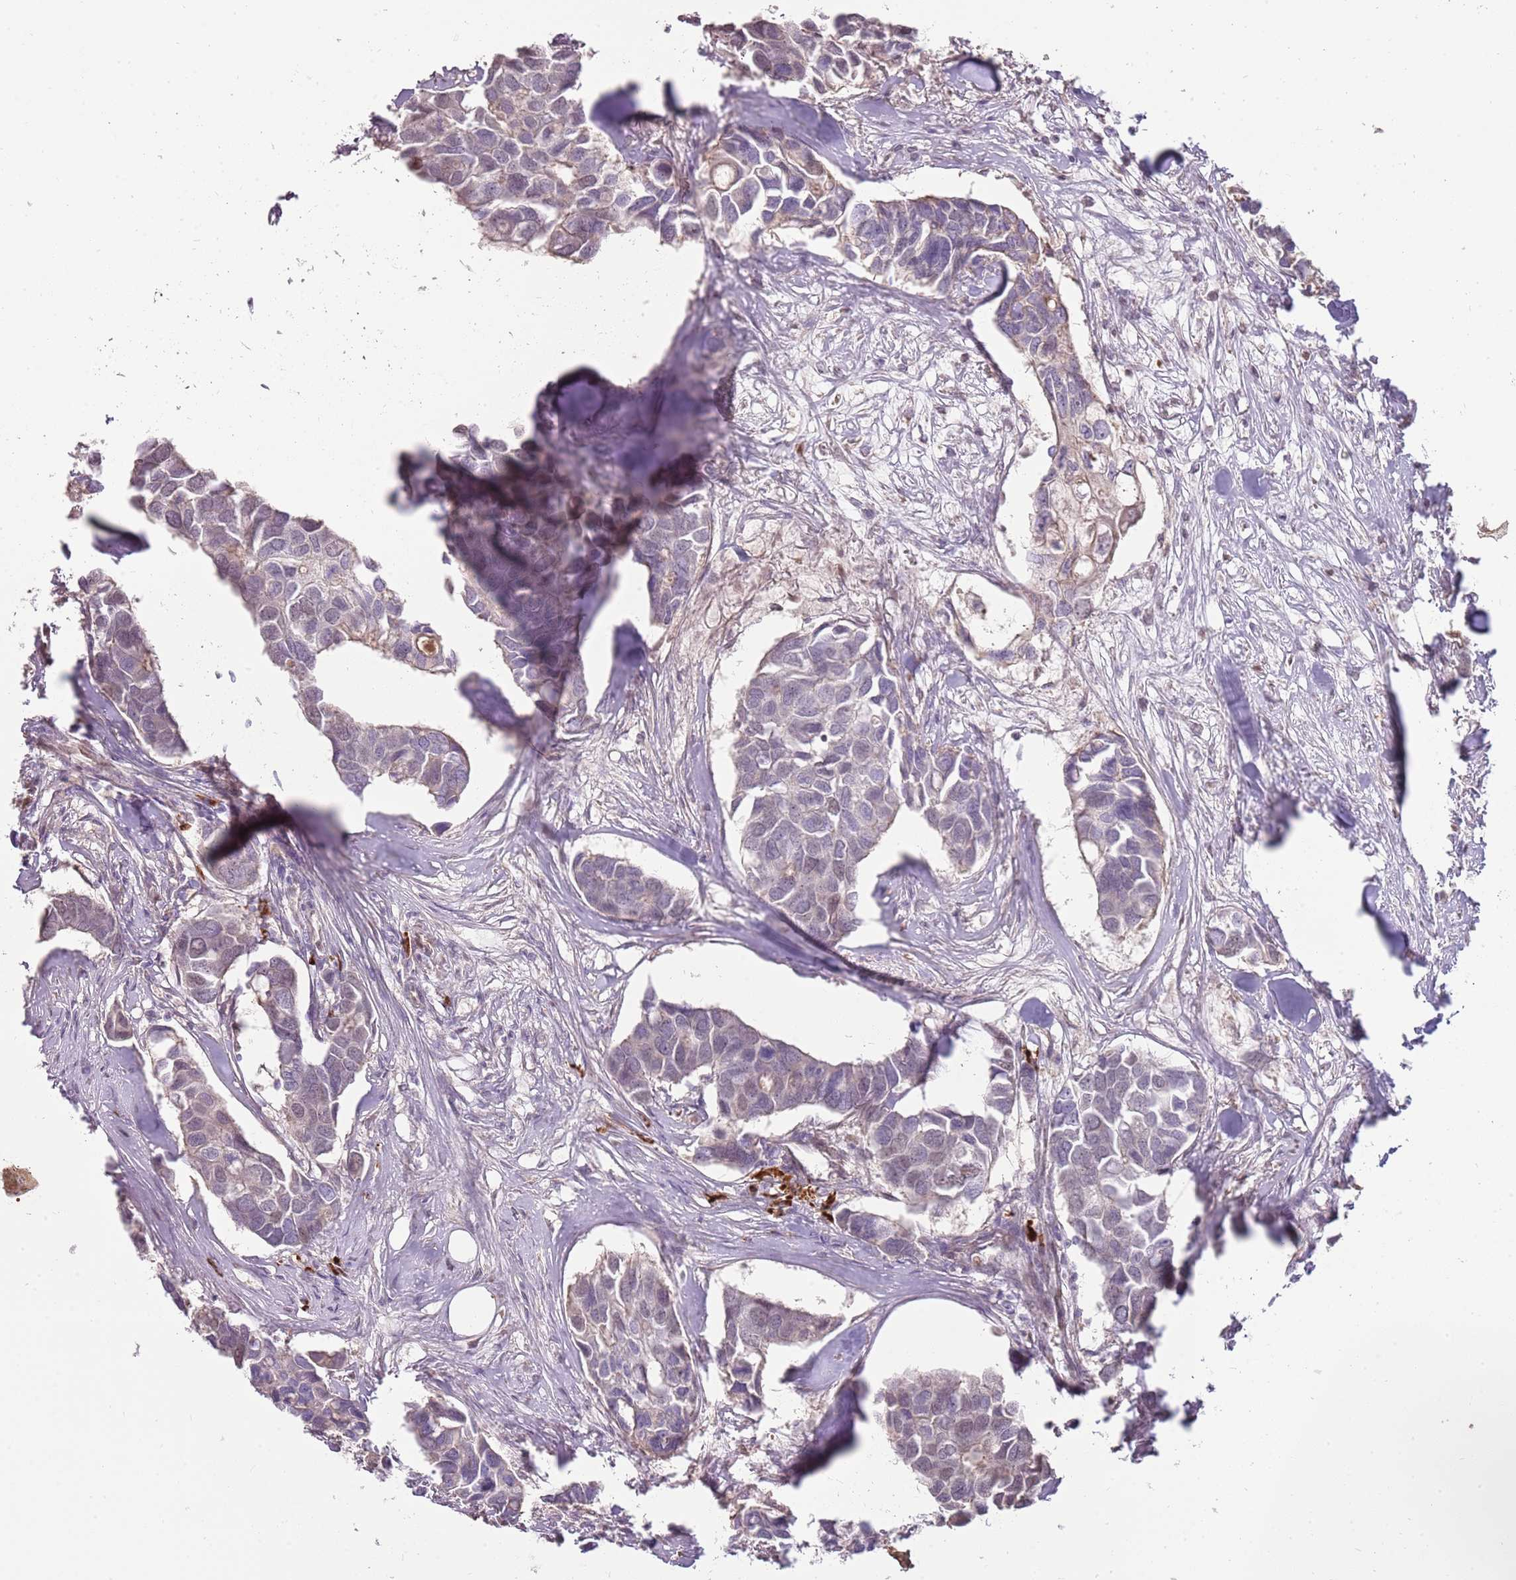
{"staining": {"intensity": "negative", "quantity": "none", "location": "none"}, "tissue": "breast cancer", "cell_type": "Tumor cells", "image_type": "cancer", "snomed": [{"axis": "morphology", "description": "Duct carcinoma"}, {"axis": "topography", "description": "Breast"}], "caption": "The IHC image has no significant expression in tumor cells of breast invasive ductal carcinoma tissue.", "gene": "MCUB", "patient": {"sex": "female", "age": 83}}